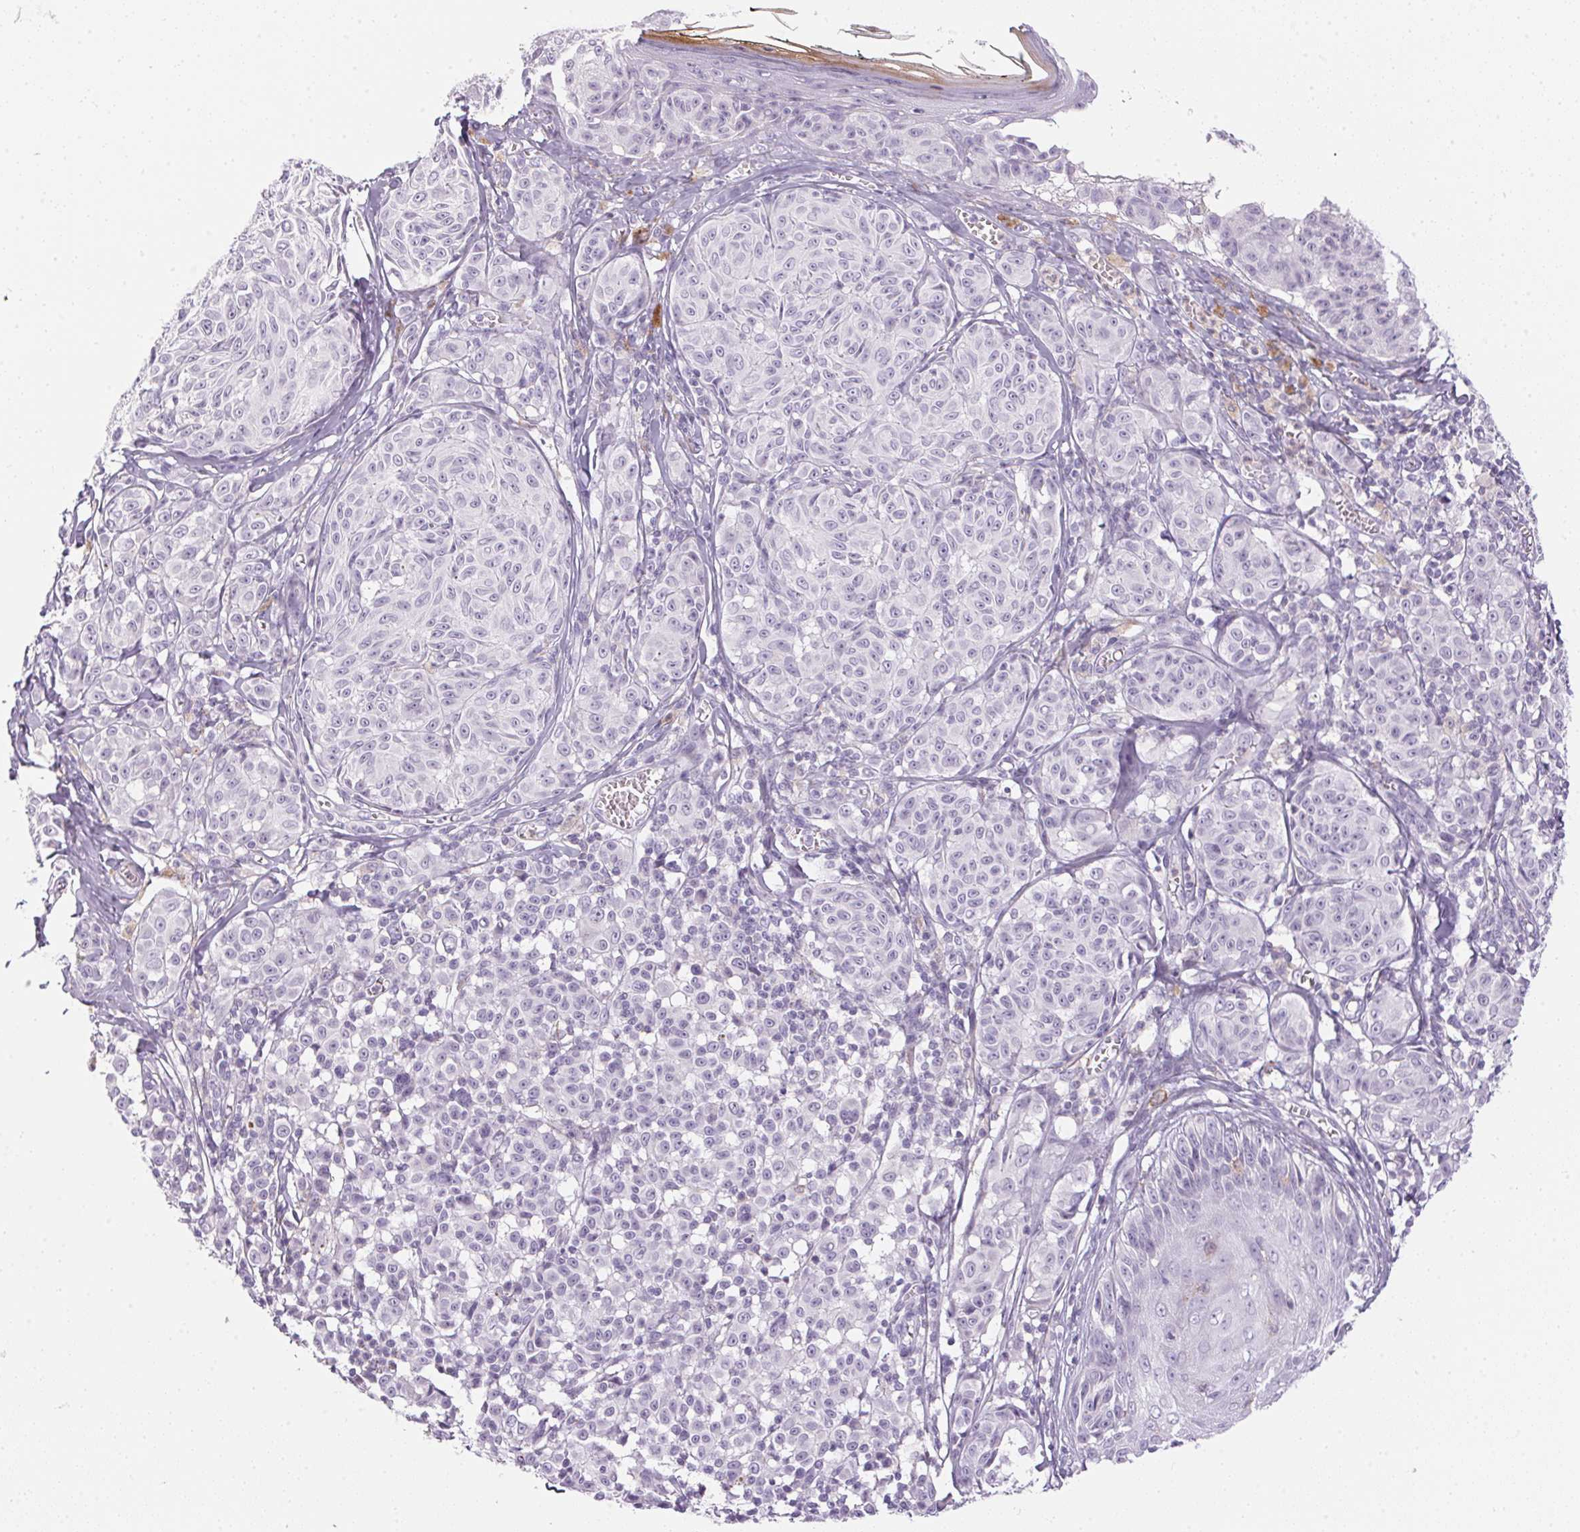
{"staining": {"intensity": "negative", "quantity": "none", "location": "none"}, "tissue": "melanoma", "cell_type": "Tumor cells", "image_type": "cancer", "snomed": [{"axis": "morphology", "description": "Malignant melanoma, NOS"}, {"axis": "topography", "description": "Skin"}], "caption": "Immunohistochemical staining of melanoma reveals no significant expression in tumor cells.", "gene": "ECPAS", "patient": {"sex": "female", "age": 43}}